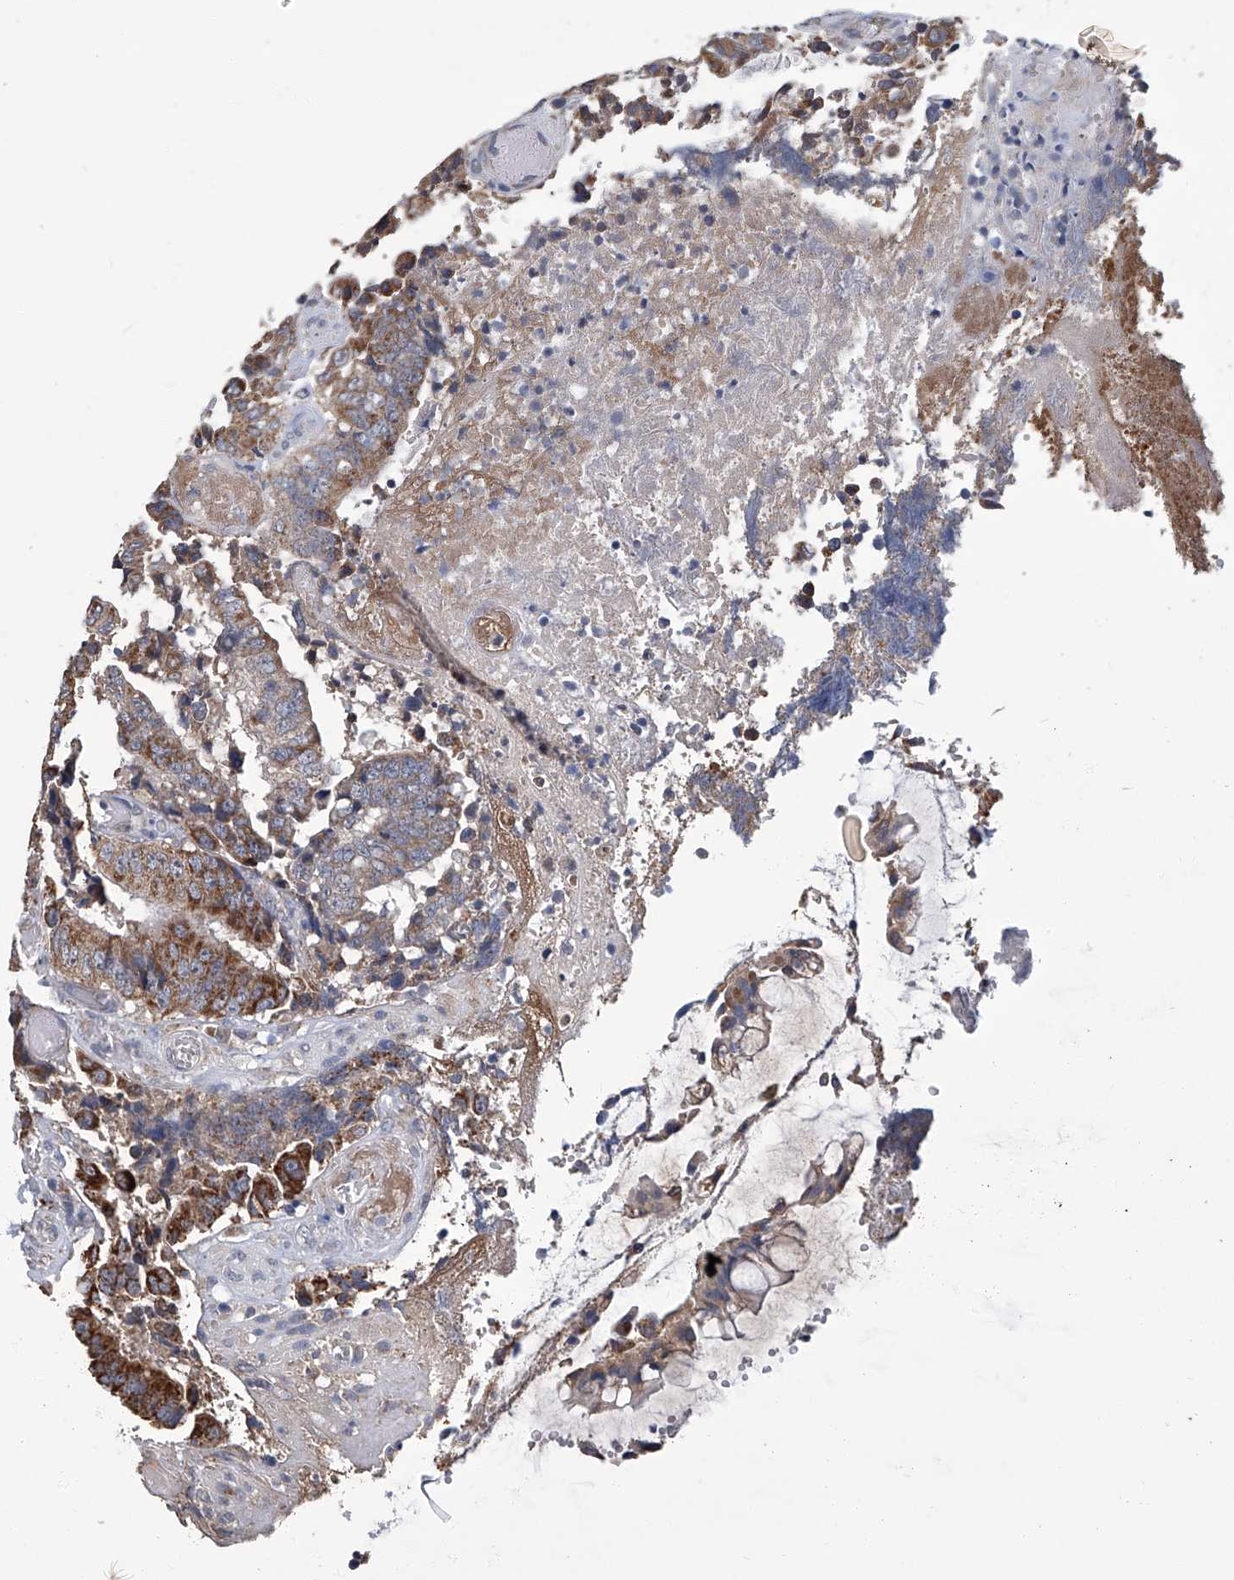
{"staining": {"intensity": "moderate", "quantity": "25%-75%", "location": "cytoplasmic/membranous"}, "tissue": "colorectal cancer", "cell_type": "Tumor cells", "image_type": "cancer", "snomed": [{"axis": "morphology", "description": "Adenocarcinoma, NOS"}, {"axis": "topography", "description": "Rectum"}], "caption": "Immunohistochemical staining of human colorectal cancer (adenocarcinoma) displays moderate cytoplasmic/membranous protein expression in about 25%-75% of tumor cells. The staining was performed using DAB to visualize the protein expression in brown, while the nuclei were stained in blue with hematoxylin (Magnification: 20x).", "gene": "OAT", "patient": {"sex": "male", "age": 72}}